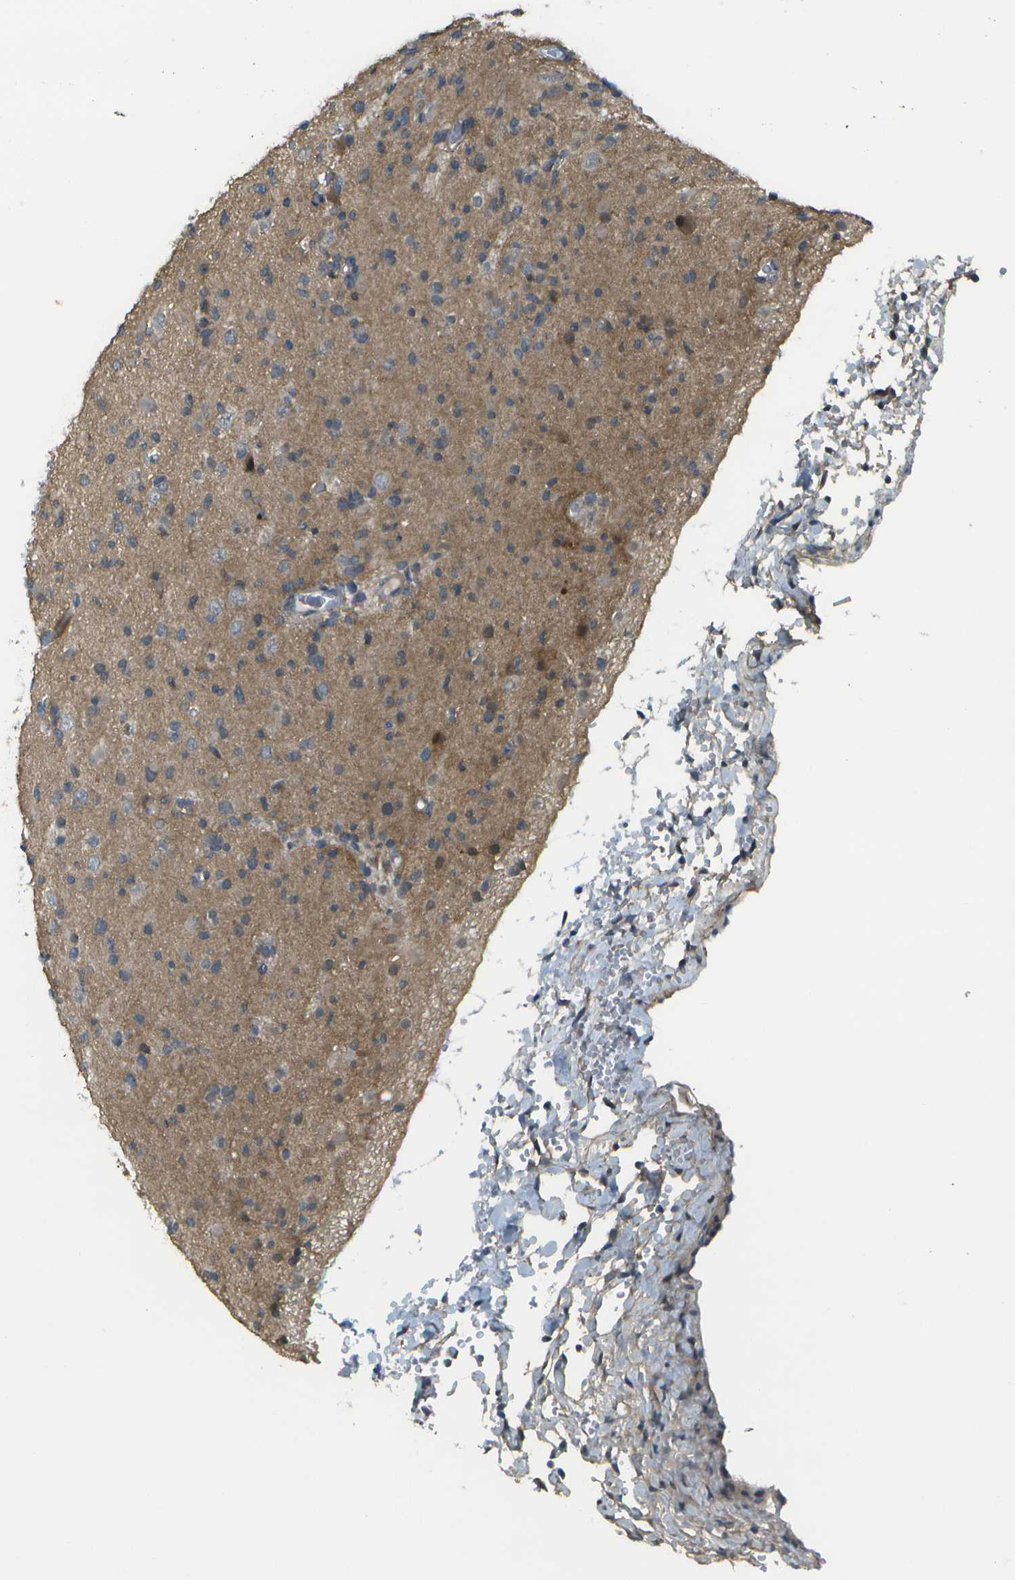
{"staining": {"intensity": "moderate", "quantity": "<25%", "location": "cytoplasmic/membranous"}, "tissue": "glioma", "cell_type": "Tumor cells", "image_type": "cancer", "snomed": [{"axis": "morphology", "description": "Glioma, malignant, Low grade"}, {"axis": "topography", "description": "Brain"}], "caption": "About <25% of tumor cells in glioma demonstrate moderate cytoplasmic/membranous protein positivity as visualized by brown immunohistochemical staining.", "gene": "WNK2", "patient": {"sex": "female", "age": 22}}